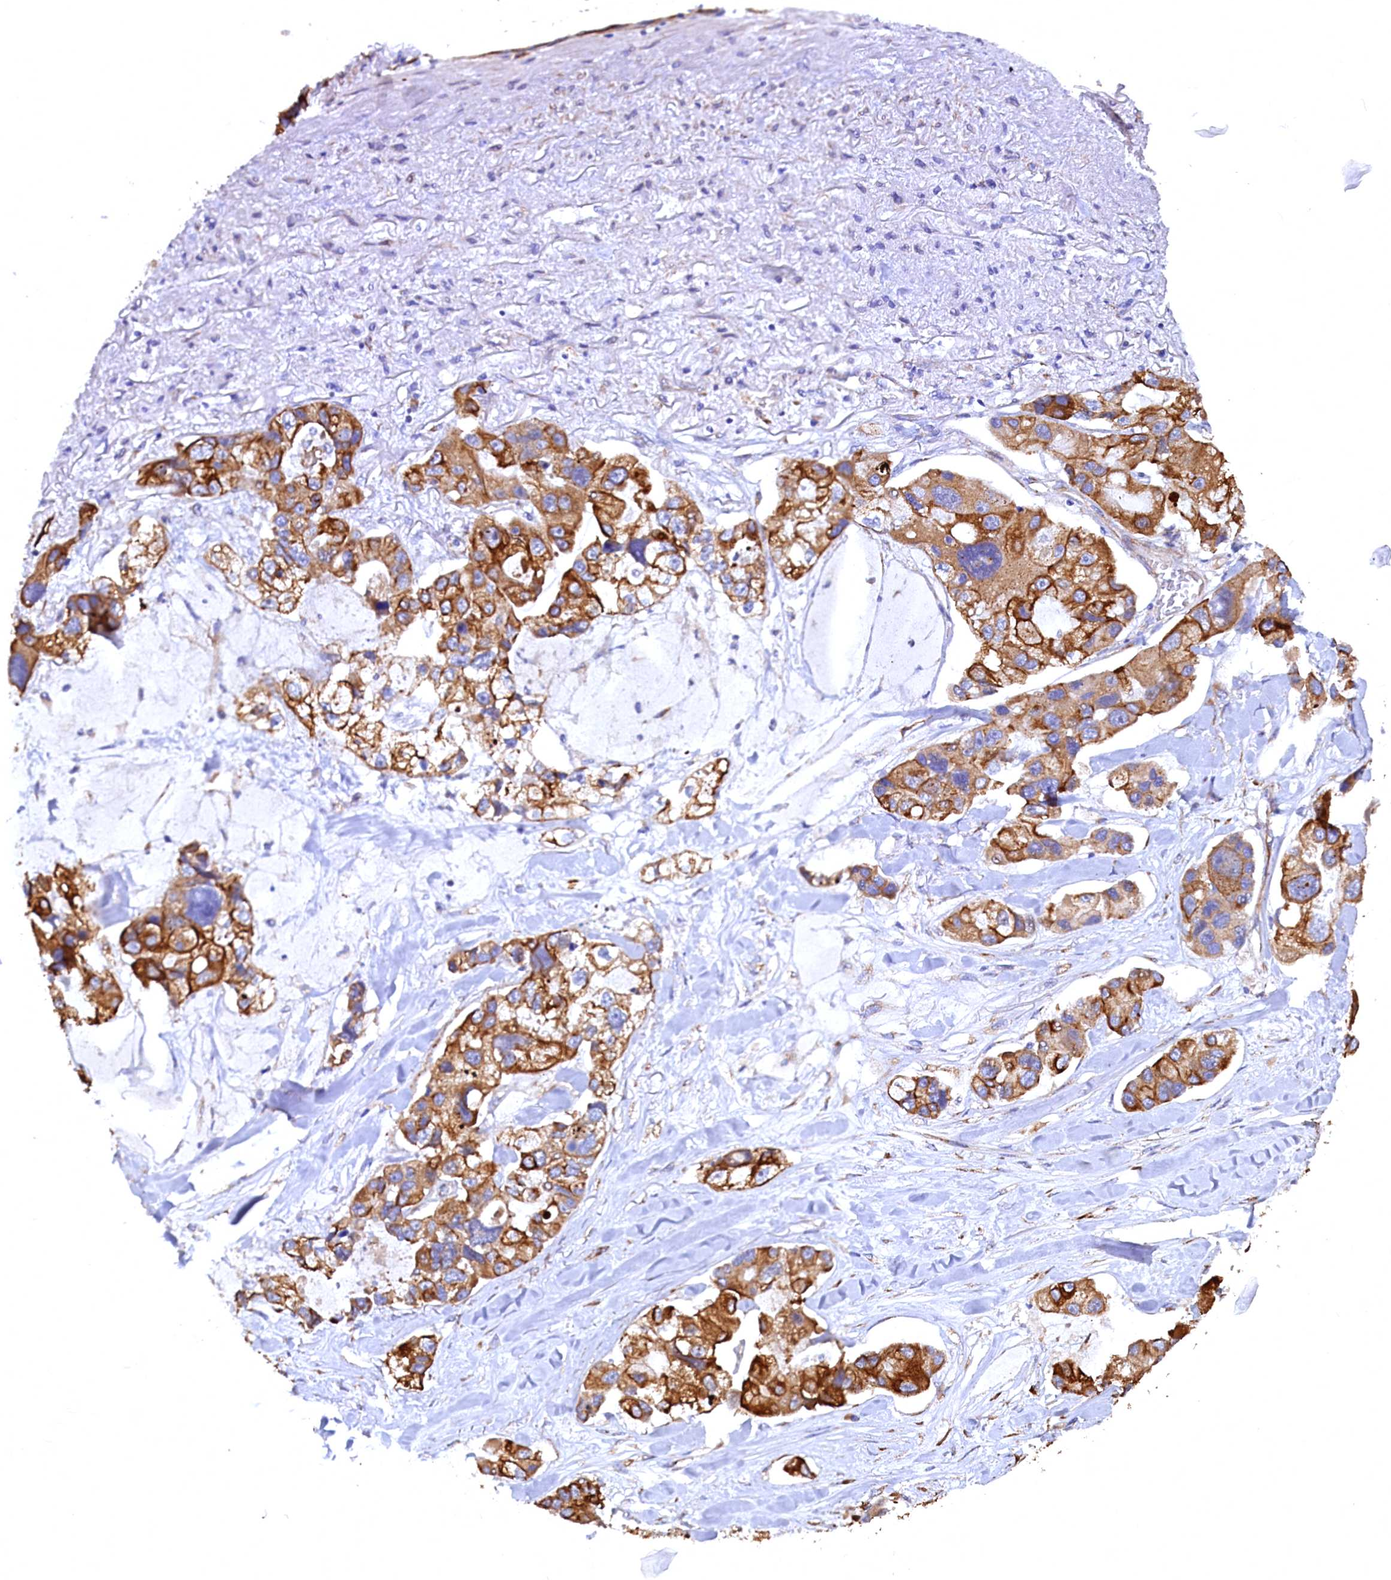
{"staining": {"intensity": "strong", "quantity": ">75%", "location": "cytoplasmic/membranous"}, "tissue": "lung cancer", "cell_type": "Tumor cells", "image_type": "cancer", "snomed": [{"axis": "morphology", "description": "Adenocarcinoma, NOS"}, {"axis": "topography", "description": "Lung"}], "caption": "A brown stain labels strong cytoplasmic/membranous staining of a protein in human lung cancer (adenocarcinoma) tumor cells.", "gene": "LRRC57", "patient": {"sex": "female", "age": 54}}